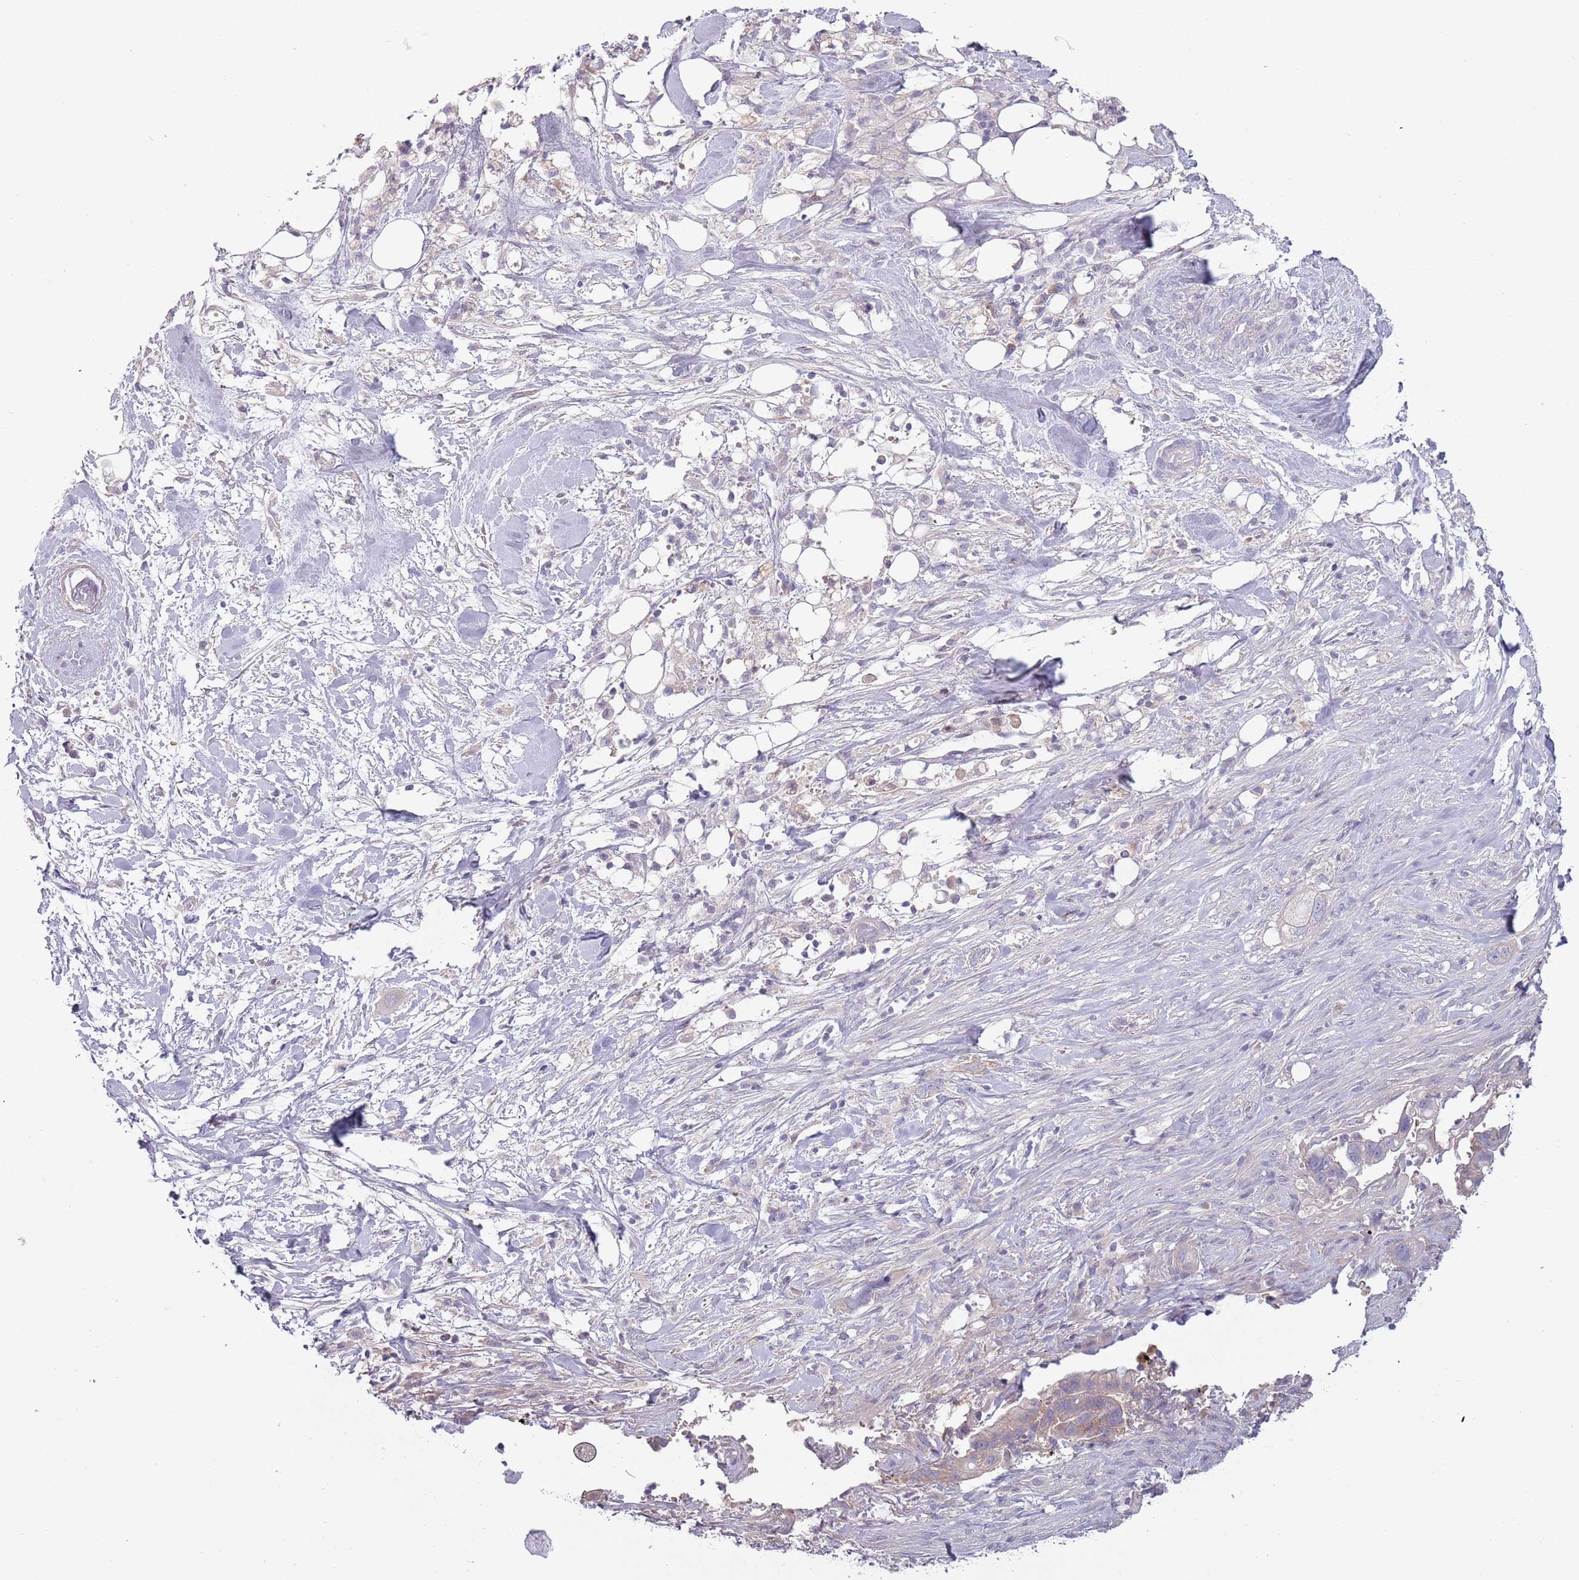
{"staining": {"intensity": "weak", "quantity": "<25%", "location": "cytoplasmic/membranous"}, "tissue": "pancreatic cancer", "cell_type": "Tumor cells", "image_type": "cancer", "snomed": [{"axis": "morphology", "description": "Adenocarcinoma, NOS"}, {"axis": "topography", "description": "Pancreas"}], "caption": "Tumor cells show no significant protein expression in pancreatic adenocarcinoma.", "gene": "TNFRSF6B", "patient": {"sex": "male", "age": 44}}